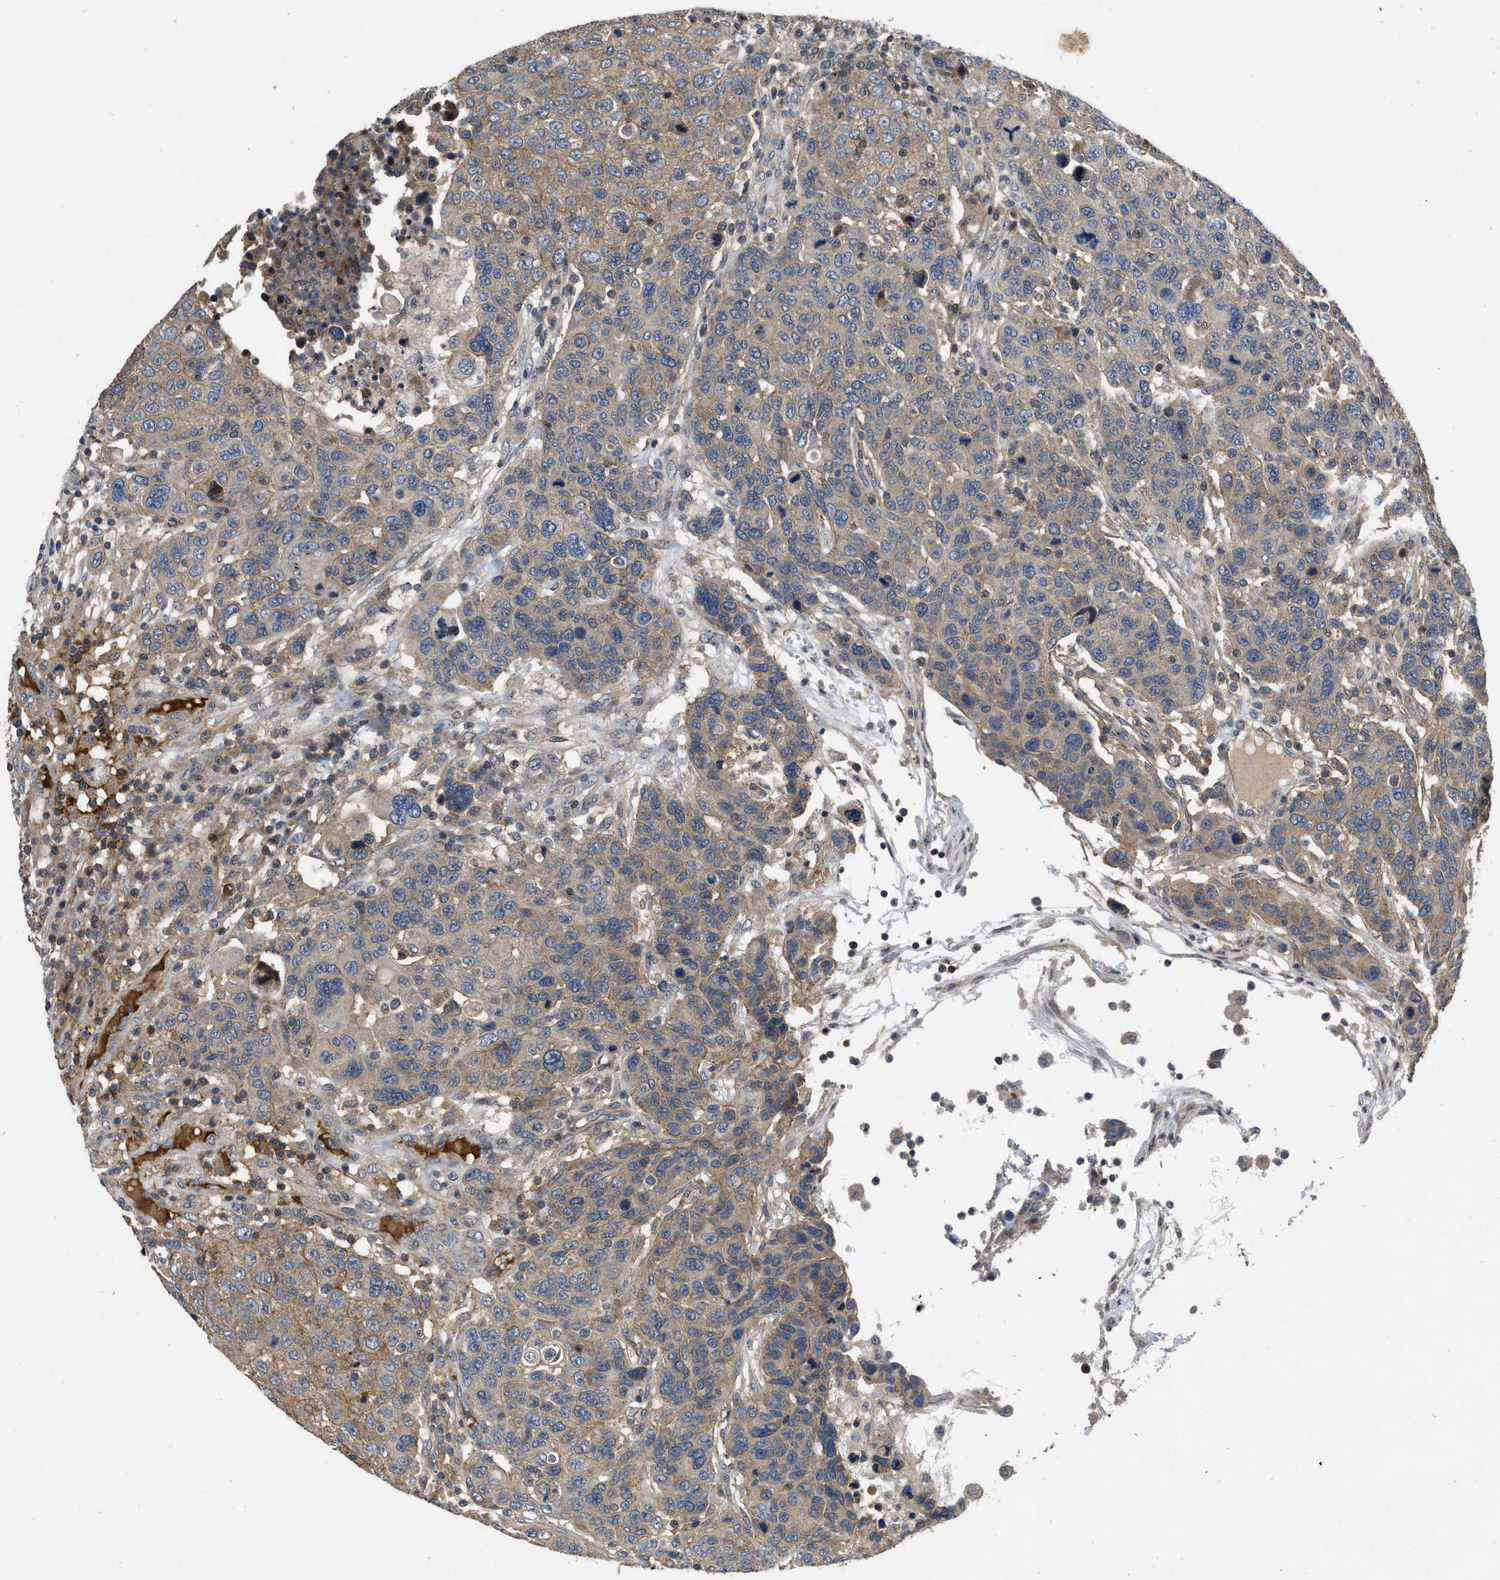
{"staining": {"intensity": "weak", "quantity": ">75%", "location": "cytoplasmic/membranous"}, "tissue": "breast cancer", "cell_type": "Tumor cells", "image_type": "cancer", "snomed": [{"axis": "morphology", "description": "Duct carcinoma"}, {"axis": "topography", "description": "Breast"}], "caption": "Intraductal carcinoma (breast) was stained to show a protein in brown. There is low levels of weak cytoplasmic/membranous positivity in about >75% of tumor cells.", "gene": "PRDM14", "patient": {"sex": "female", "age": 37}}